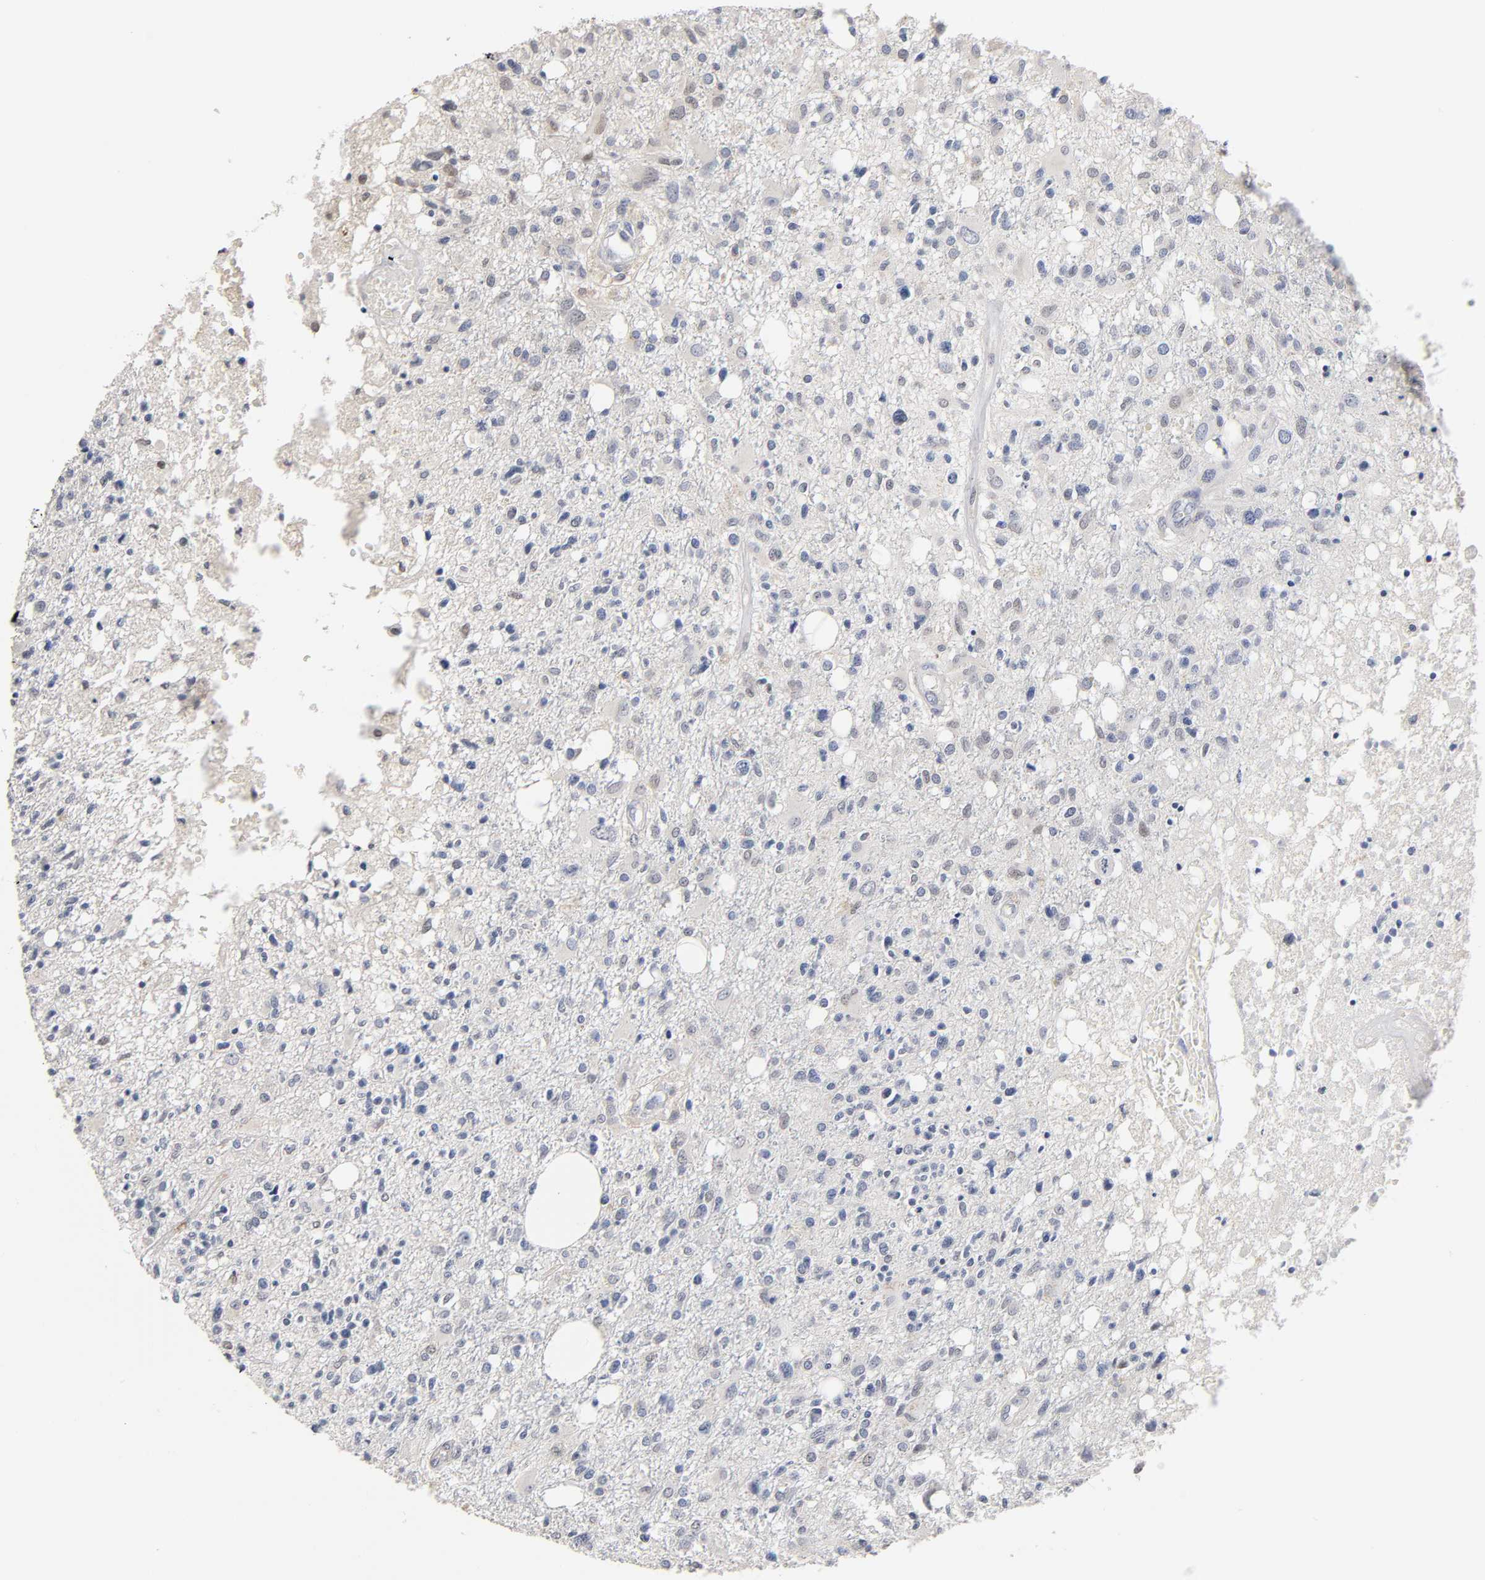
{"staining": {"intensity": "negative", "quantity": "none", "location": "none"}, "tissue": "glioma", "cell_type": "Tumor cells", "image_type": "cancer", "snomed": [{"axis": "morphology", "description": "Glioma, malignant, High grade"}, {"axis": "topography", "description": "Cerebral cortex"}], "caption": "This is an immunohistochemistry photomicrograph of human malignant glioma (high-grade). There is no staining in tumor cells.", "gene": "NFATC1", "patient": {"sex": "male", "age": 76}}